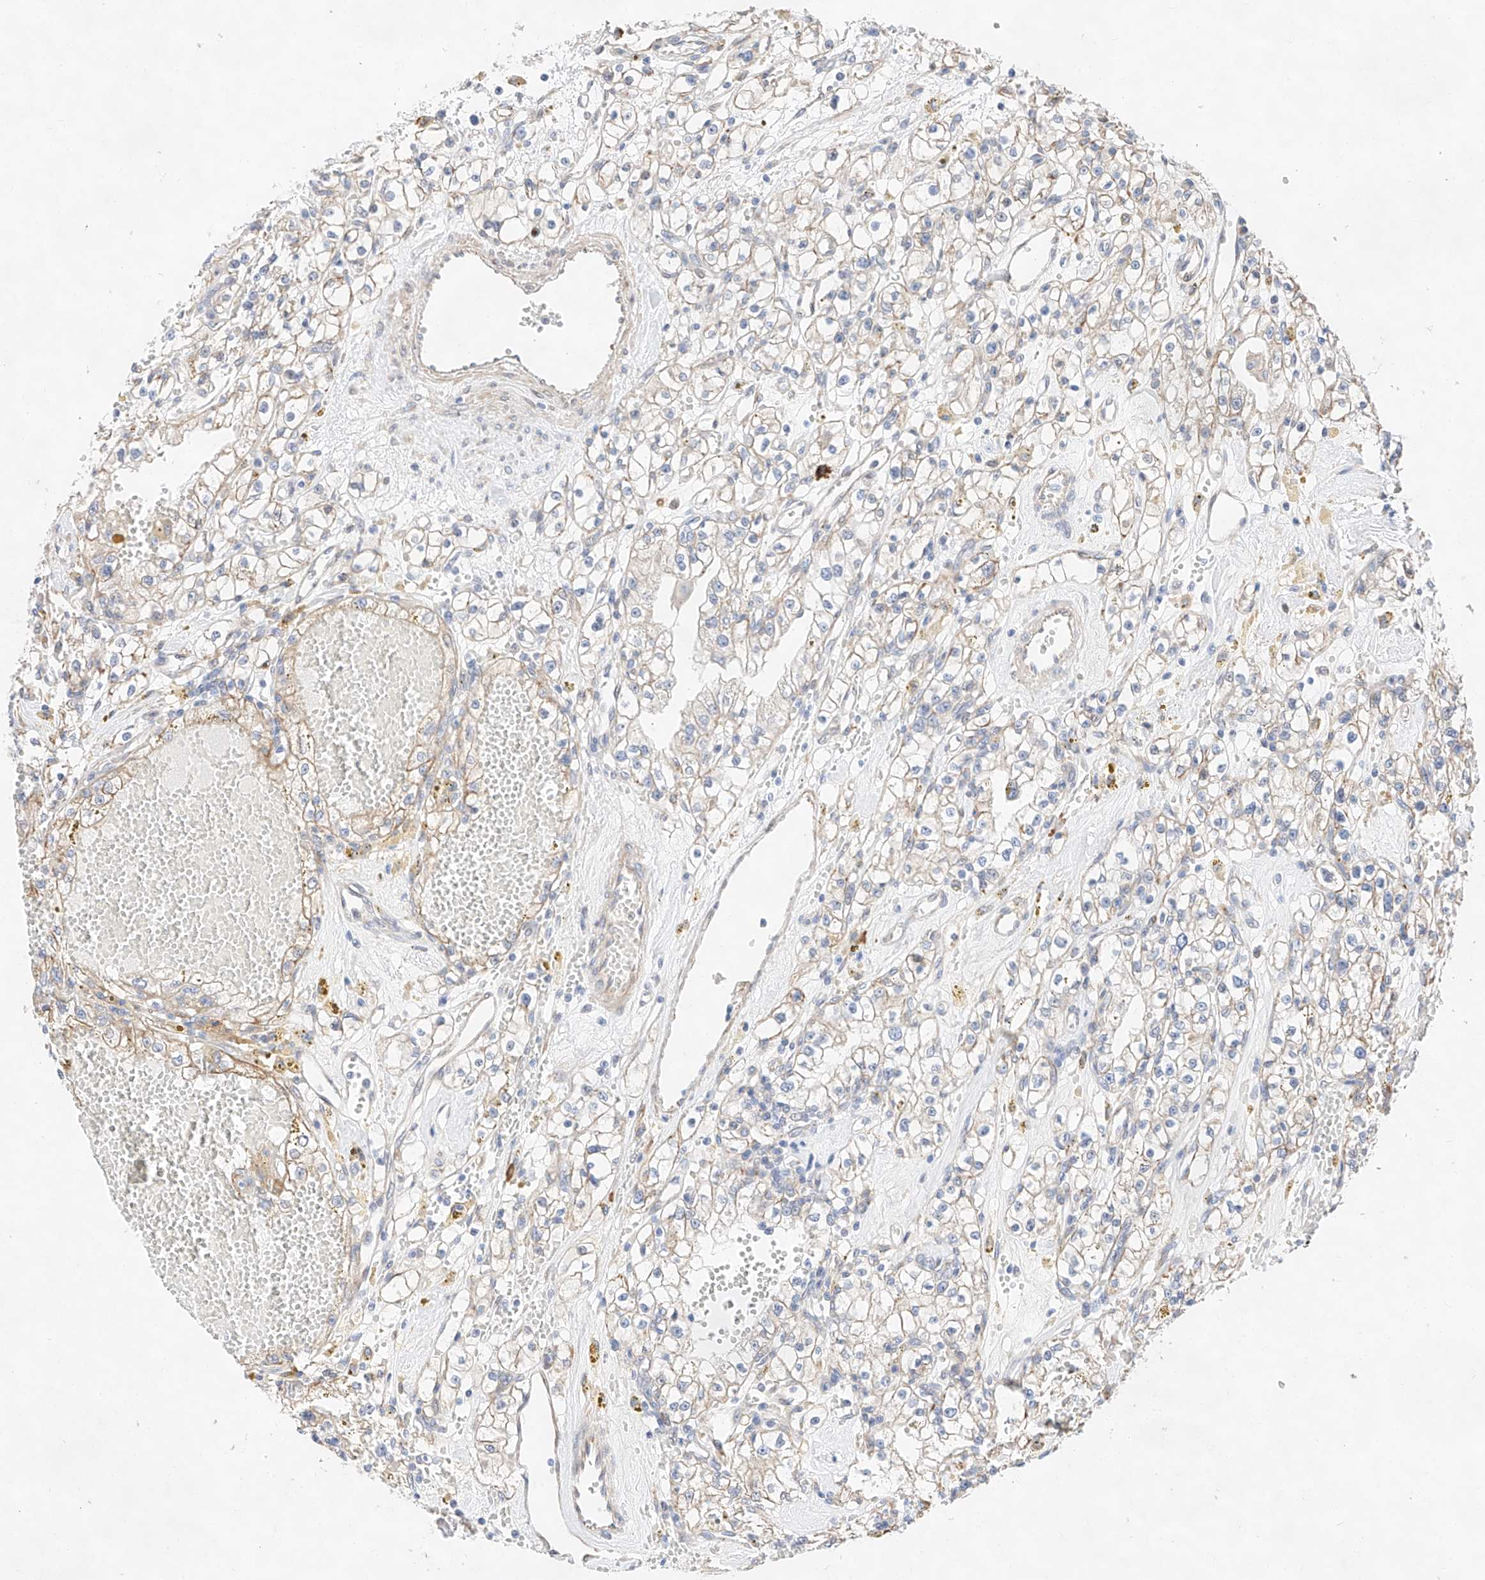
{"staining": {"intensity": "negative", "quantity": "none", "location": "none"}, "tissue": "renal cancer", "cell_type": "Tumor cells", "image_type": "cancer", "snomed": [{"axis": "morphology", "description": "Adenocarcinoma, NOS"}, {"axis": "topography", "description": "Kidney"}], "caption": "Tumor cells show no significant protein positivity in renal cancer.", "gene": "ATP9B", "patient": {"sex": "male", "age": 56}}